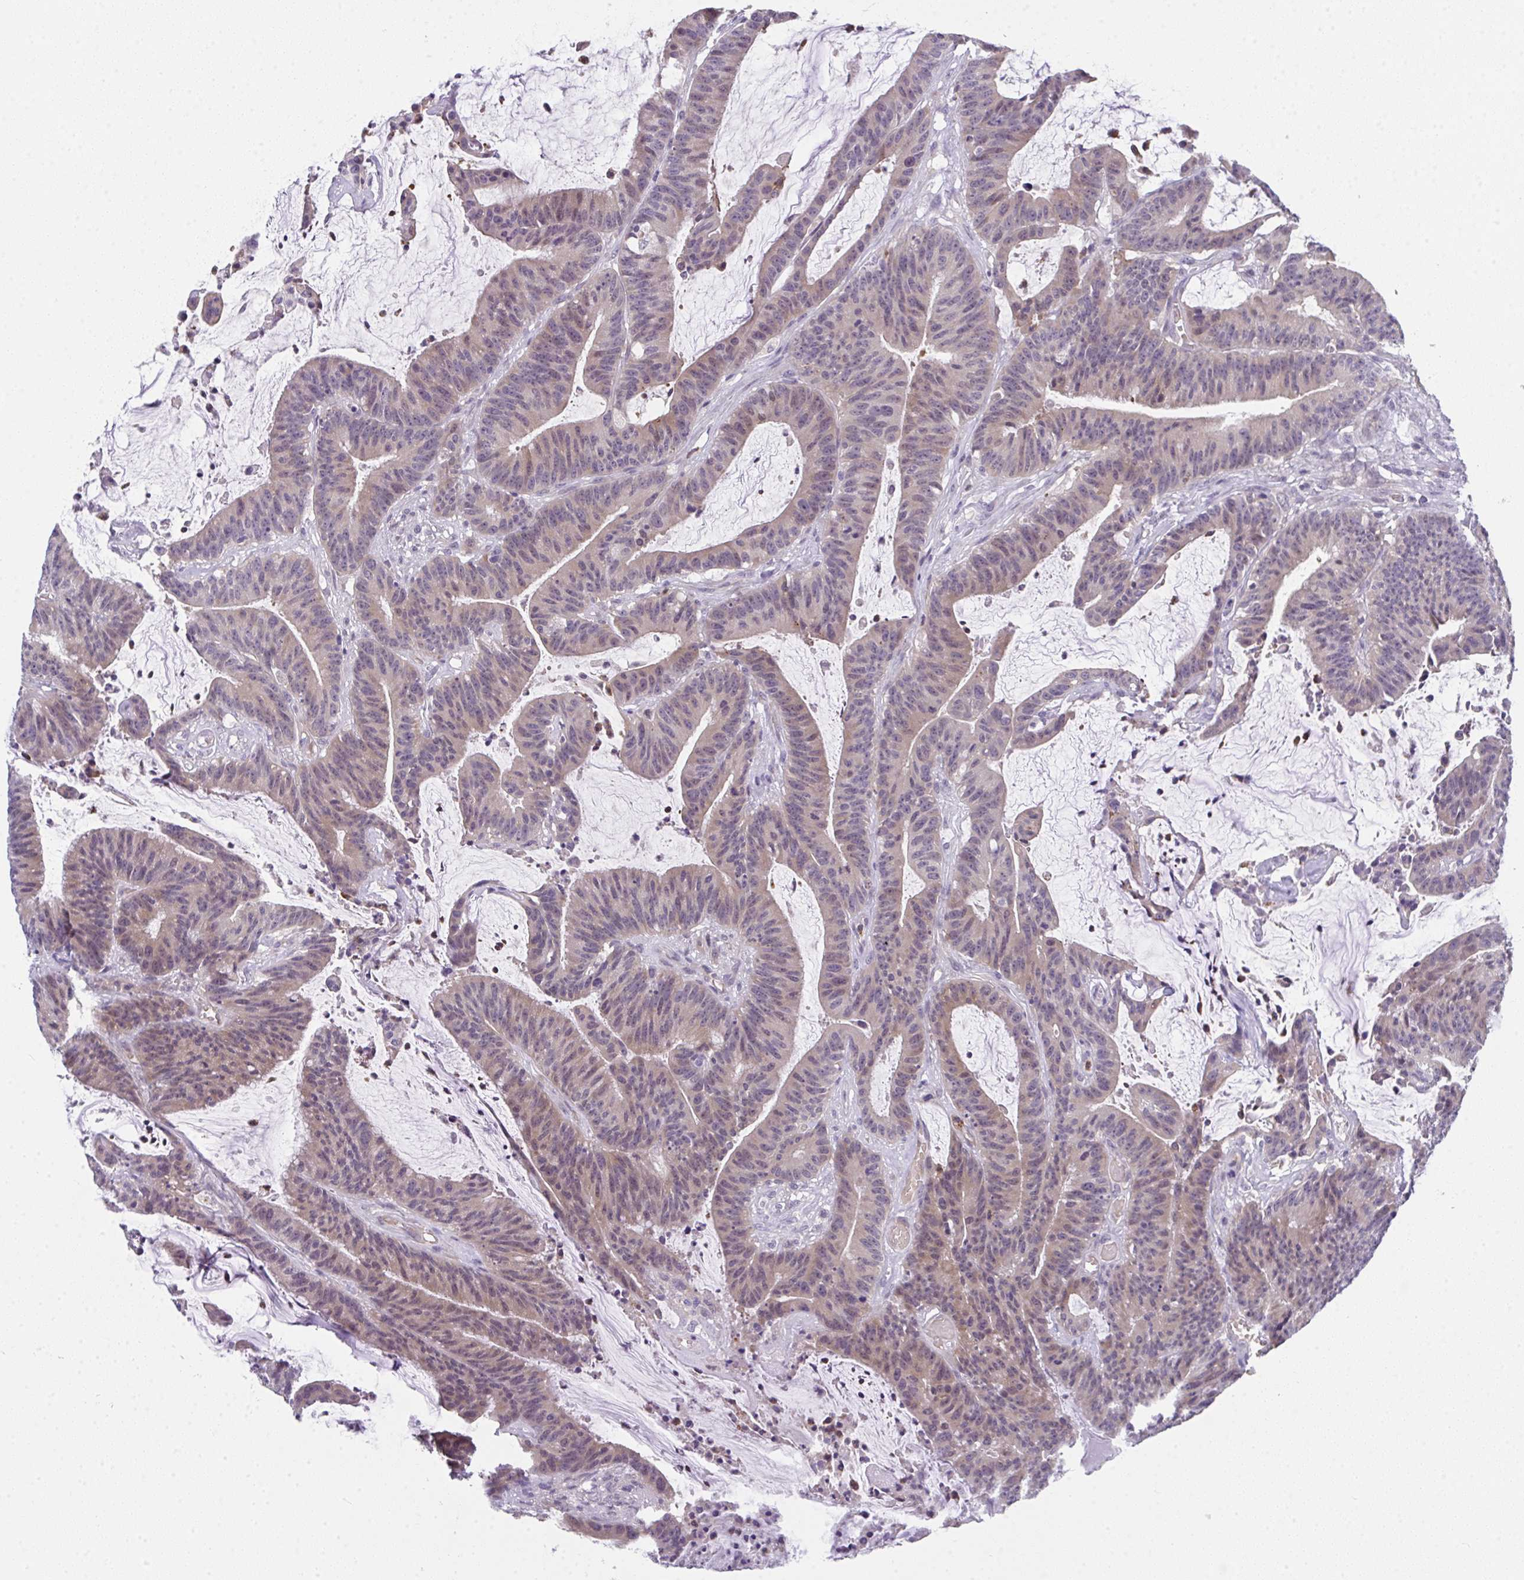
{"staining": {"intensity": "weak", "quantity": "<25%", "location": "cytoplasmic/membranous,nuclear"}, "tissue": "colorectal cancer", "cell_type": "Tumor cells", "image_type": "cancer", "snomed": [{"axis": "morphology", "description": "Adenocarcinoma, NOS"}, {"axis": "topography", "description": "Colon"}], "caption": "This is a image of immunohistochemistry (IHC) staining of colorectal adenocarcinoma, which shows no expression in tumor cells. (Stains: DAB IHC with hematoxylin counter stain, Microscopy: brightfield microscopy at high magnification).", "gene": "RIOK1", "patient": {"sex": "female", "age": 78}}